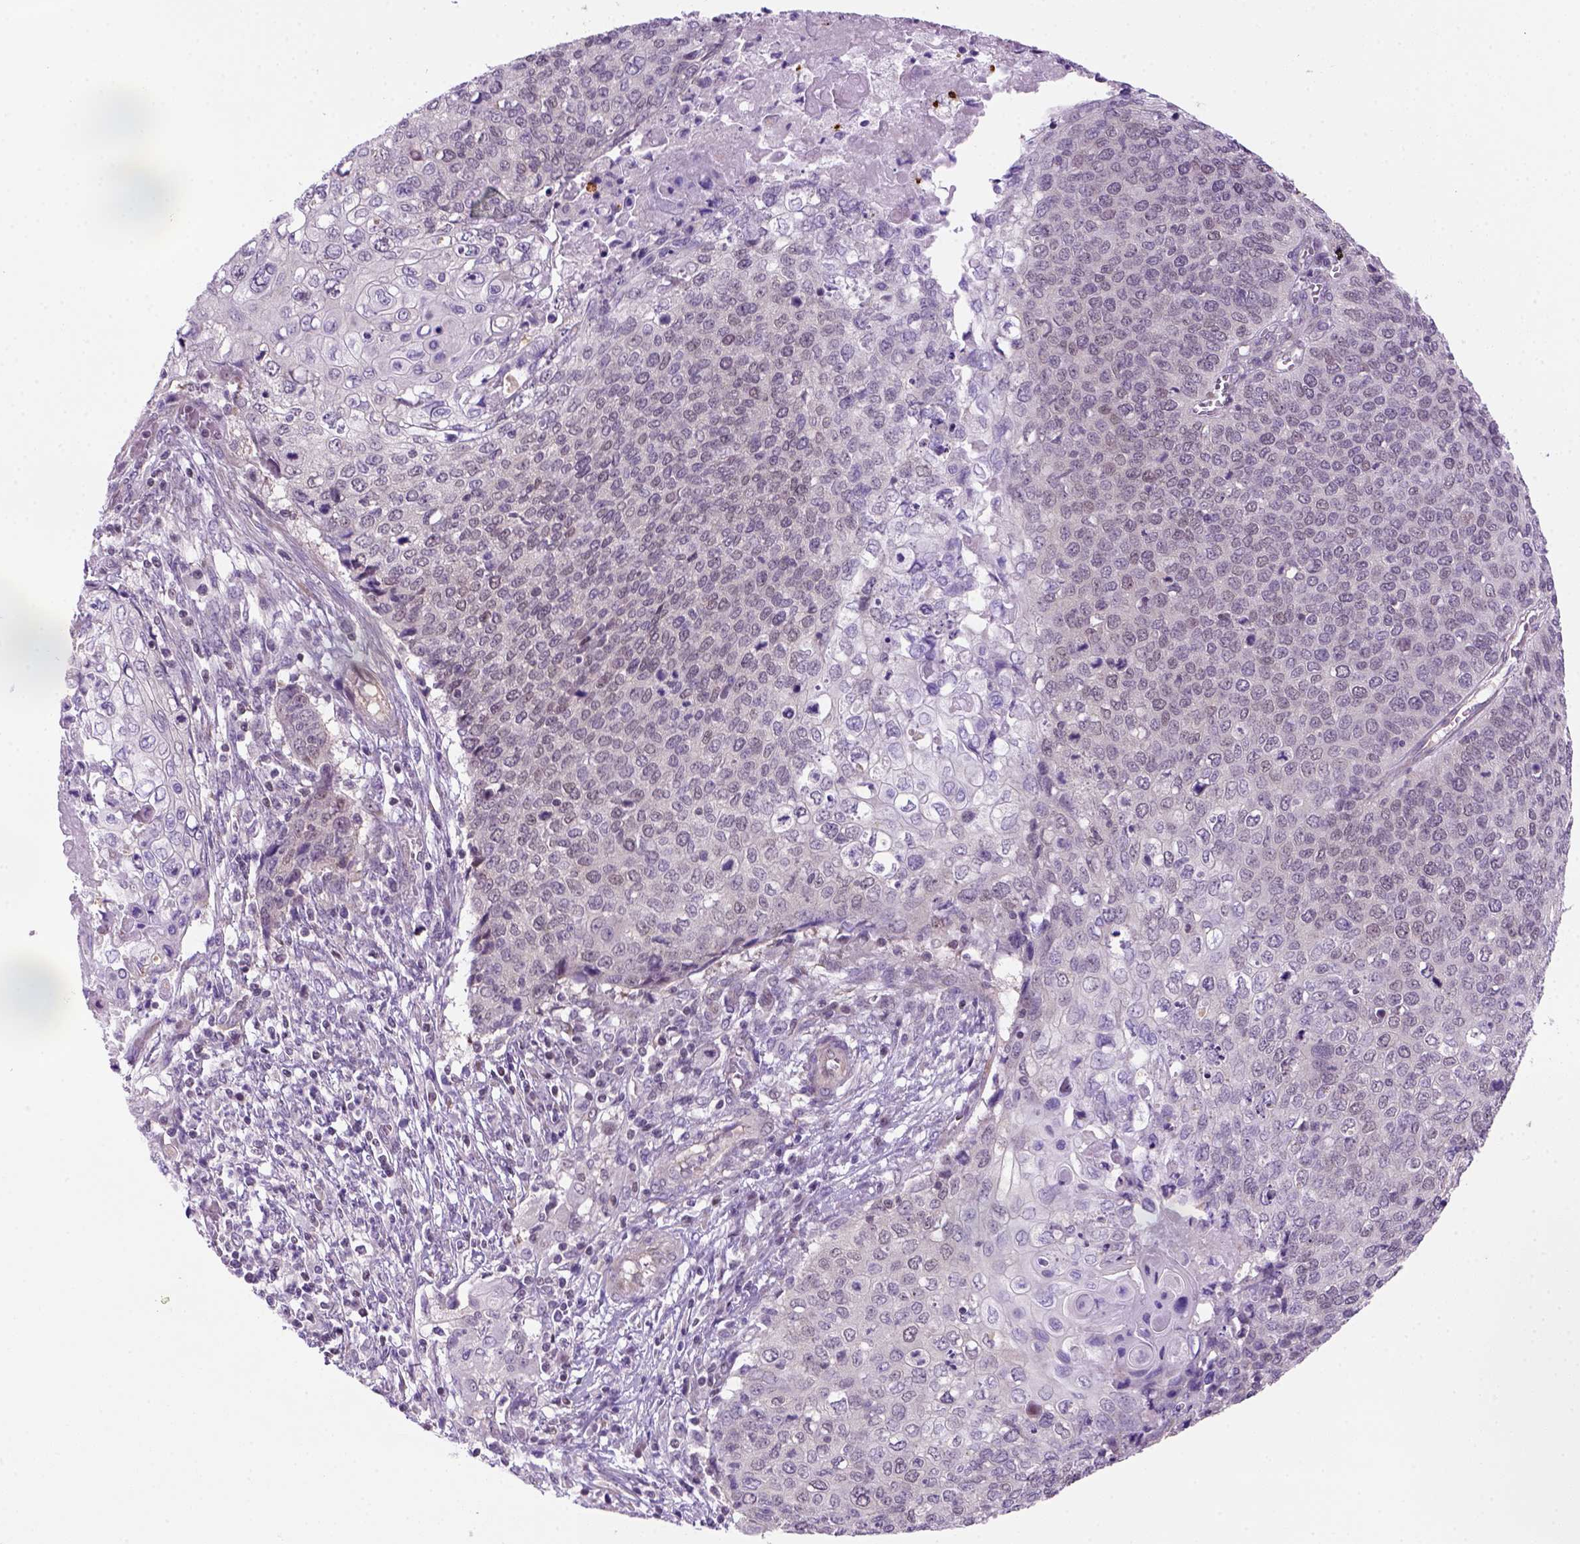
{"staining": {"intensity": "weak", "quantity": "<25%", "location": "nuclear"}, "tissue": "cervical cancer", "cell_type": "Tumor cells", "image_type": "cancer", "snomed": [{"axis": "morphology", "description": "Squamous cell carcinoma, NOS"}, {"axis": "topography", "description": "Cervix"}], "caption": "A histopathology image of human cervical cancer is negative for staining in tumor cells.", "gene": "MGMT", "patient": {"sex": "female", "age": 39}}